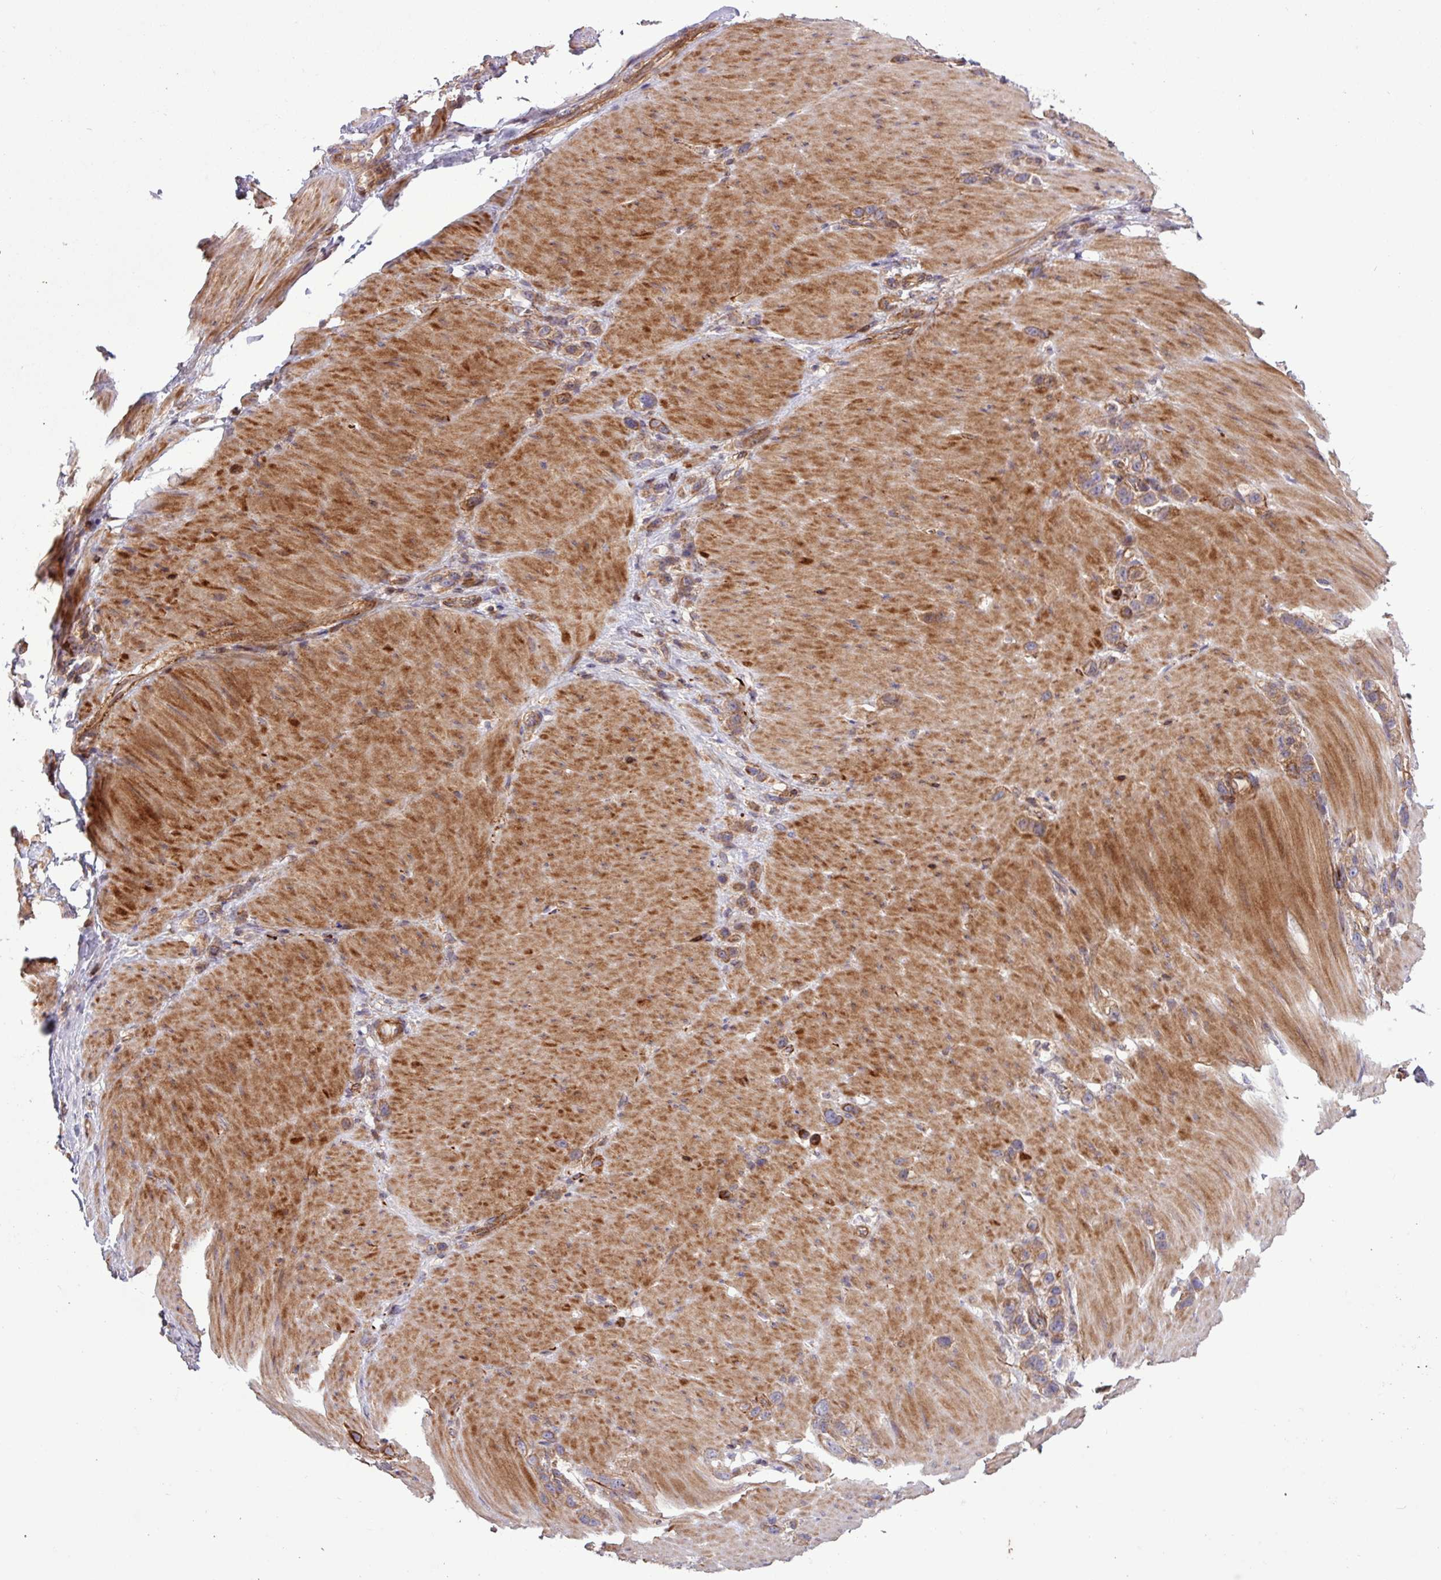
{"staining": {"intensity": "moderate", "quantity": ">75%", "location": "cytoplasmic/membranous"}, "tissue": "stomach cancer", "cell_type": "Tumor cells", "image_type": "cancer", "snomed": [{"axis": "morphology", "description": "Adenocarcinoma, NOS"}, {"axis": "topography", "description": "Stomach"}], "caption": "Immunohistochemical staining of adenocarcinoma (stomach) reveals moderate cytoplasmic/membranous protein expression in approximately >75% of tumor cells.", "gene": "CNTRL", "patient": {"sex": "female", "age": 65}}